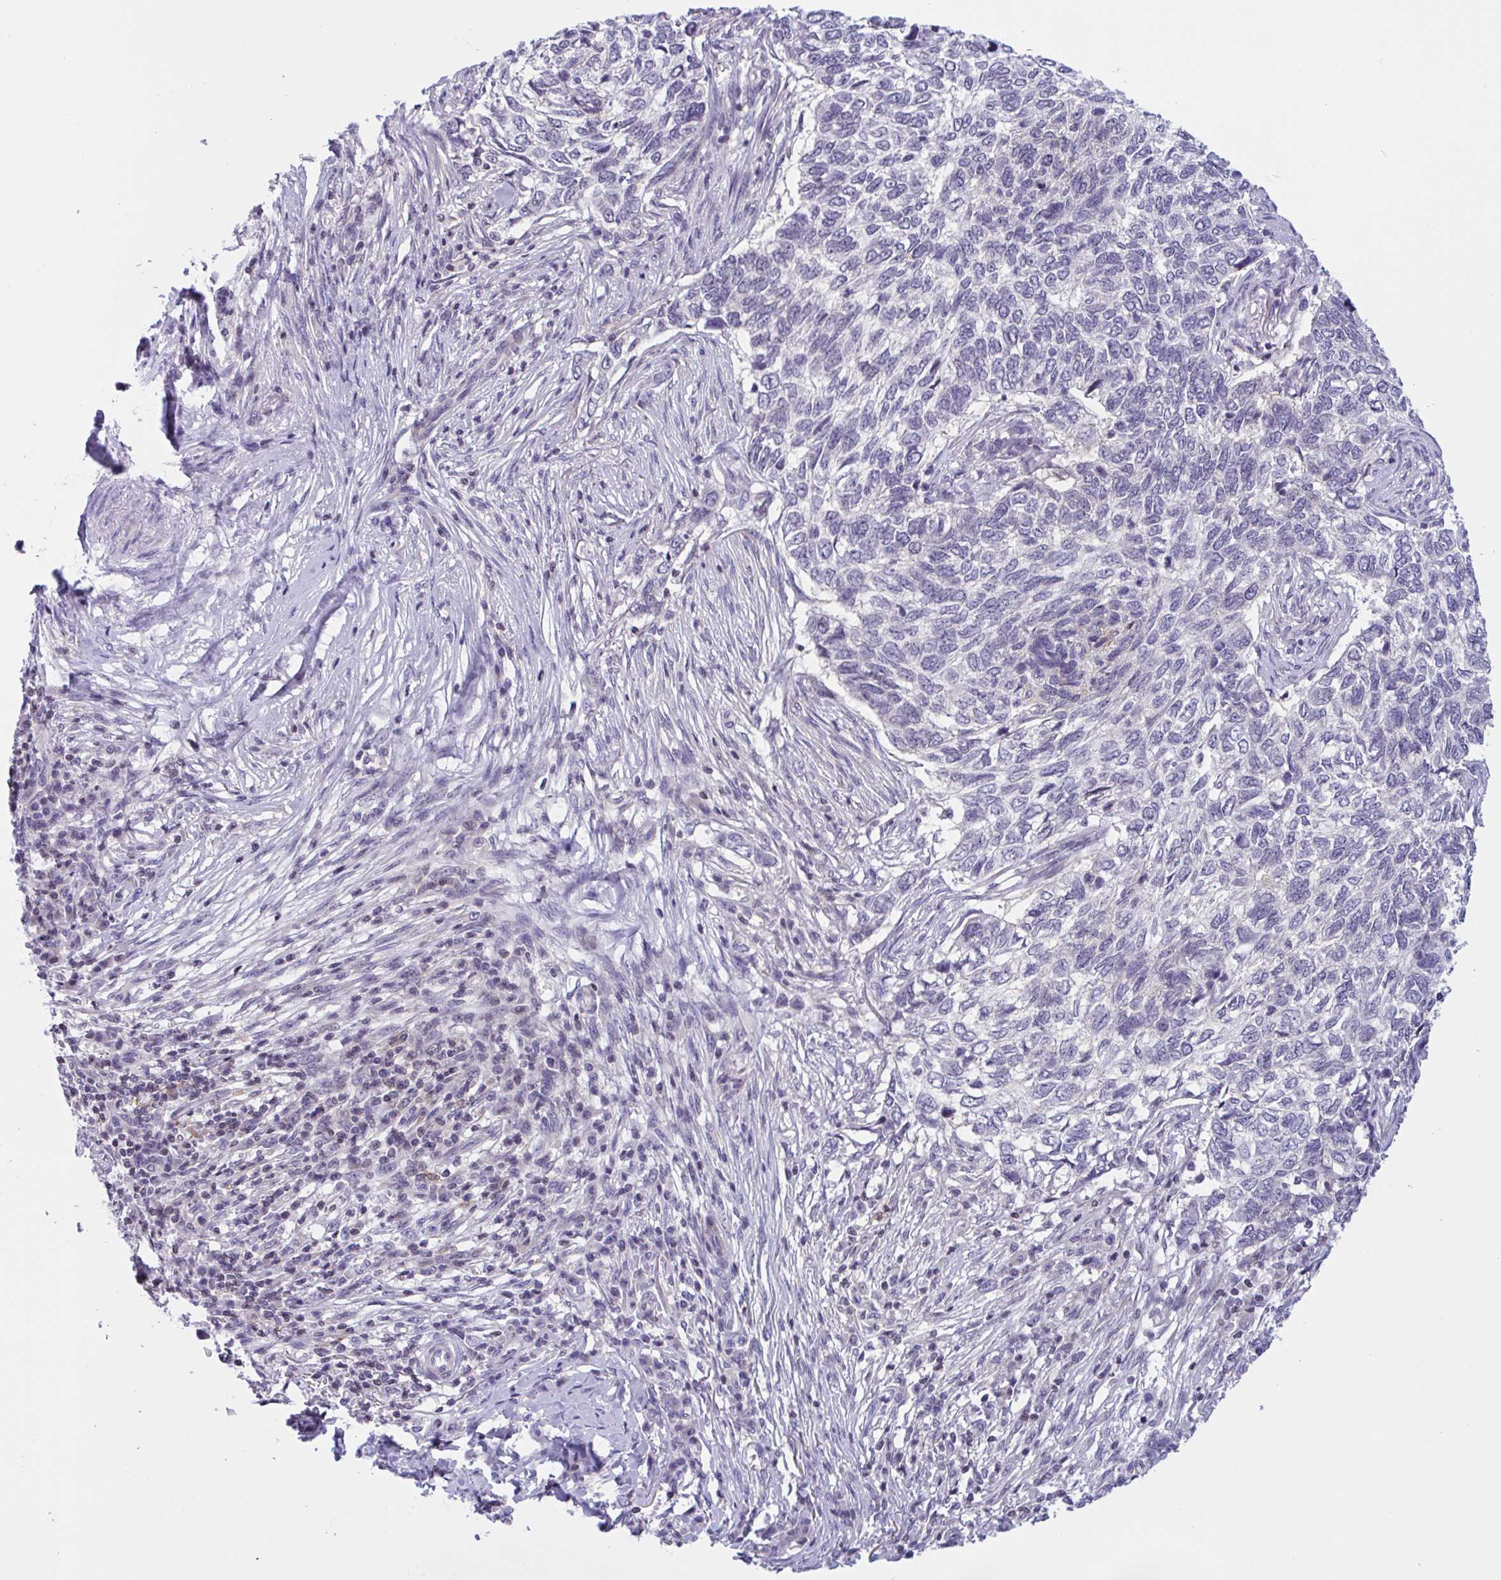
{"staining": {"intensity": "negative", "quantity": "none", "location": "none"}, "tissue": "skin cancer", "cell_type": "Tumor cells", "image_type": "cancer", "snomed": [{"axis": "morphology", "description": "Basal cell carcinoma"}, {"axis": "topography", "description": "Skin"}], "caption": "DAB (3,3'-diaminobenzidine) immunohistochemical staining of human basal cell carcinoma (skin) displays no significant expression in tumor cells.", "gene": "SNX11", "patient": {"sex": "female", "age": 65}}